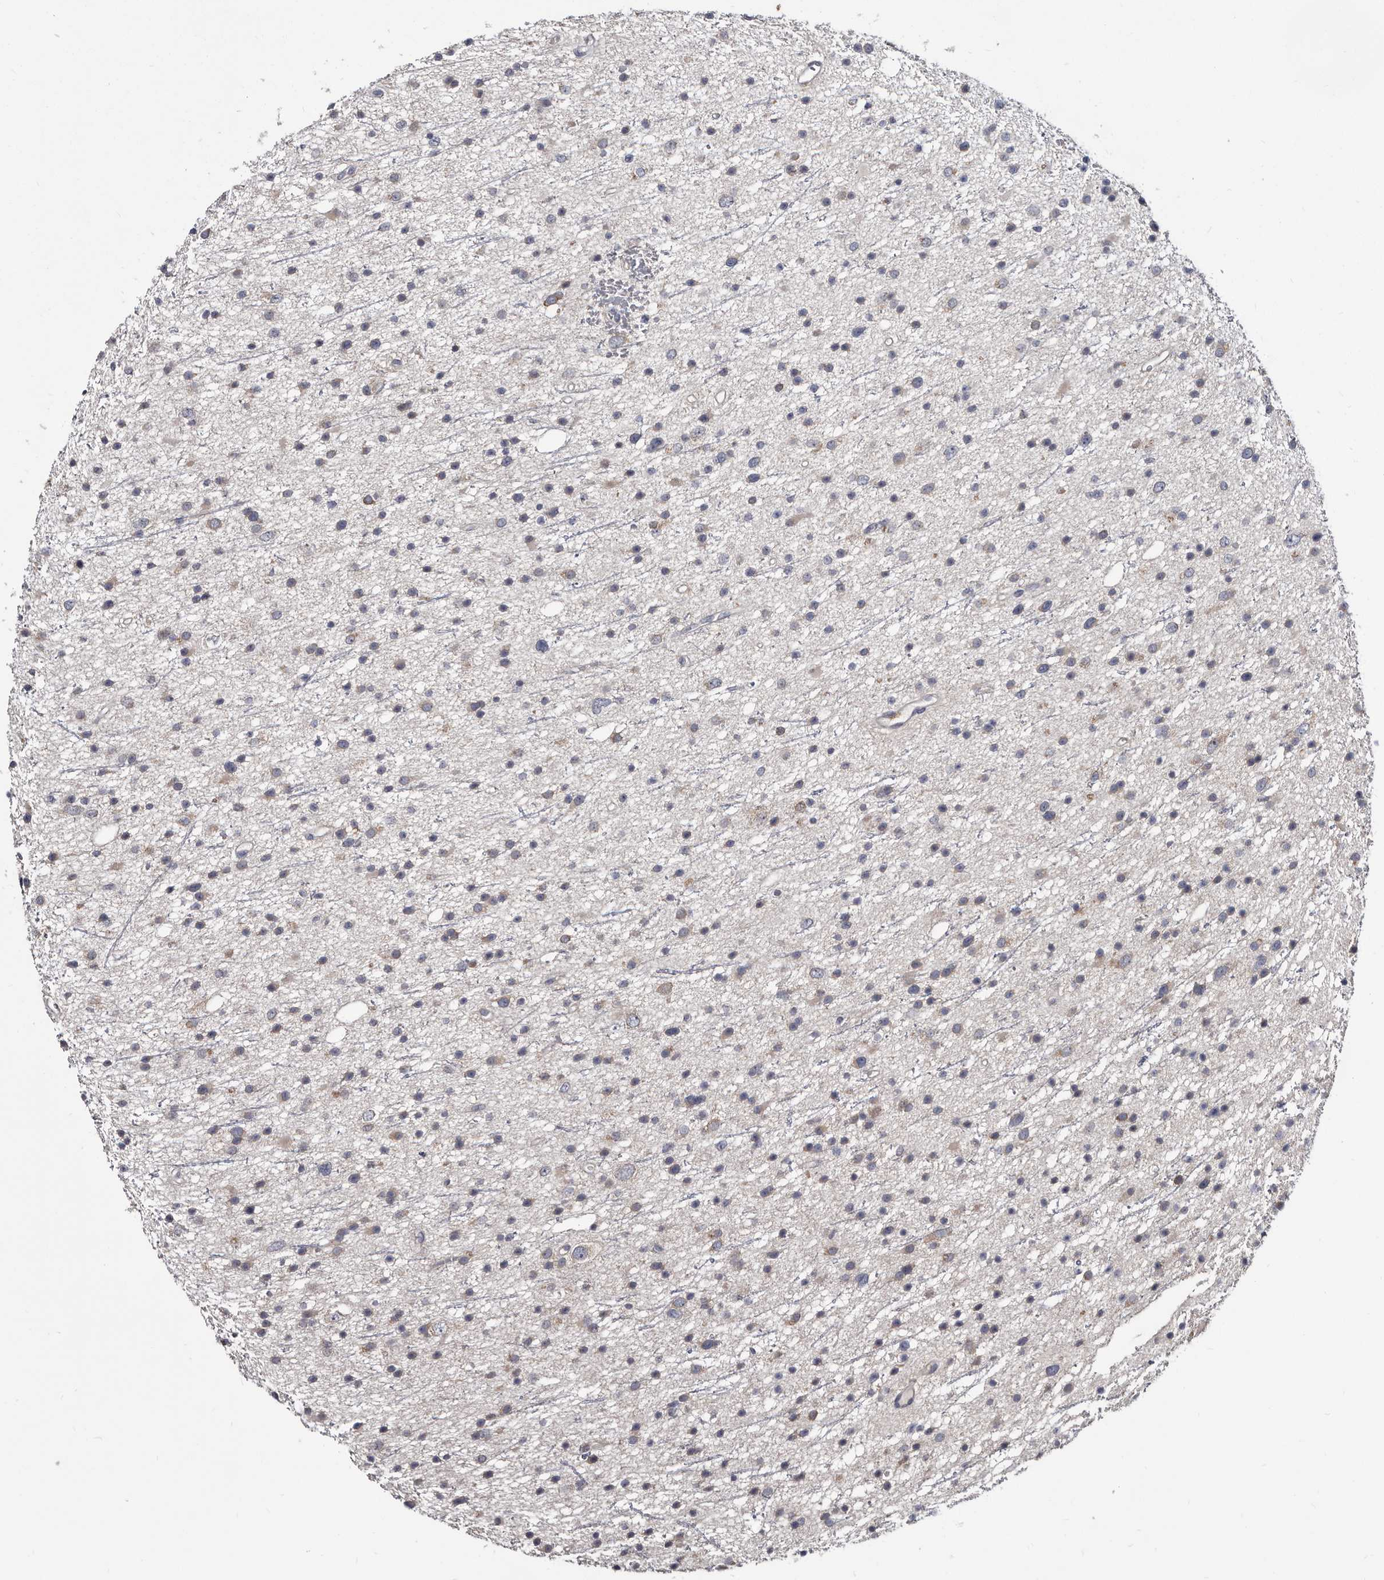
{"staining": {"intensity": "weak", "quantity": "25%-75%", "location": "cytoplasmic/membranous"}, "tissue": "glioma", "cell_type": "Tumor cells", "image_type": "cancer", "snomed": [{"axis": "morphology", "description": "Glioma, malignant, Low grade"}, {"axis": "topography", "description": "Cerebral cortex"}], "caption": "The immunohistochemical stain highlights weak cytoplasmic/membranous expression in tumor cells of glioma tissue.", "gene": "ABCF2", "patient": {"sex": "female", "age": 39}}